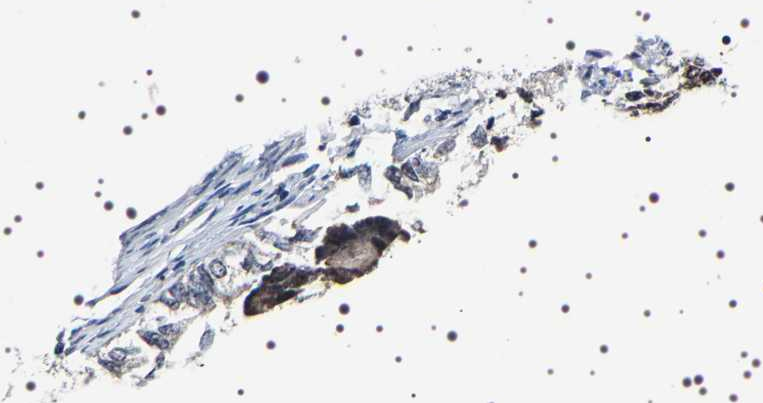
{"staining": {"intensity": "weak", "quantity": "<25%", "location": "nuclear"}, "tissue": "endometrial cancer", "cell_type": "Tumor cells", "image_type": "cancer", "snomed": [{"axis": "morphology", "description": "Adenocarcinoma, NOS"}, {"axis": "topography", "description": "Endometrium"}], "caption": "There is no significant expression in tumor cells of adenocarcinoma (endometrial).", "gene": "GNL3", "patient": {"sex": "female", "age": 59}}